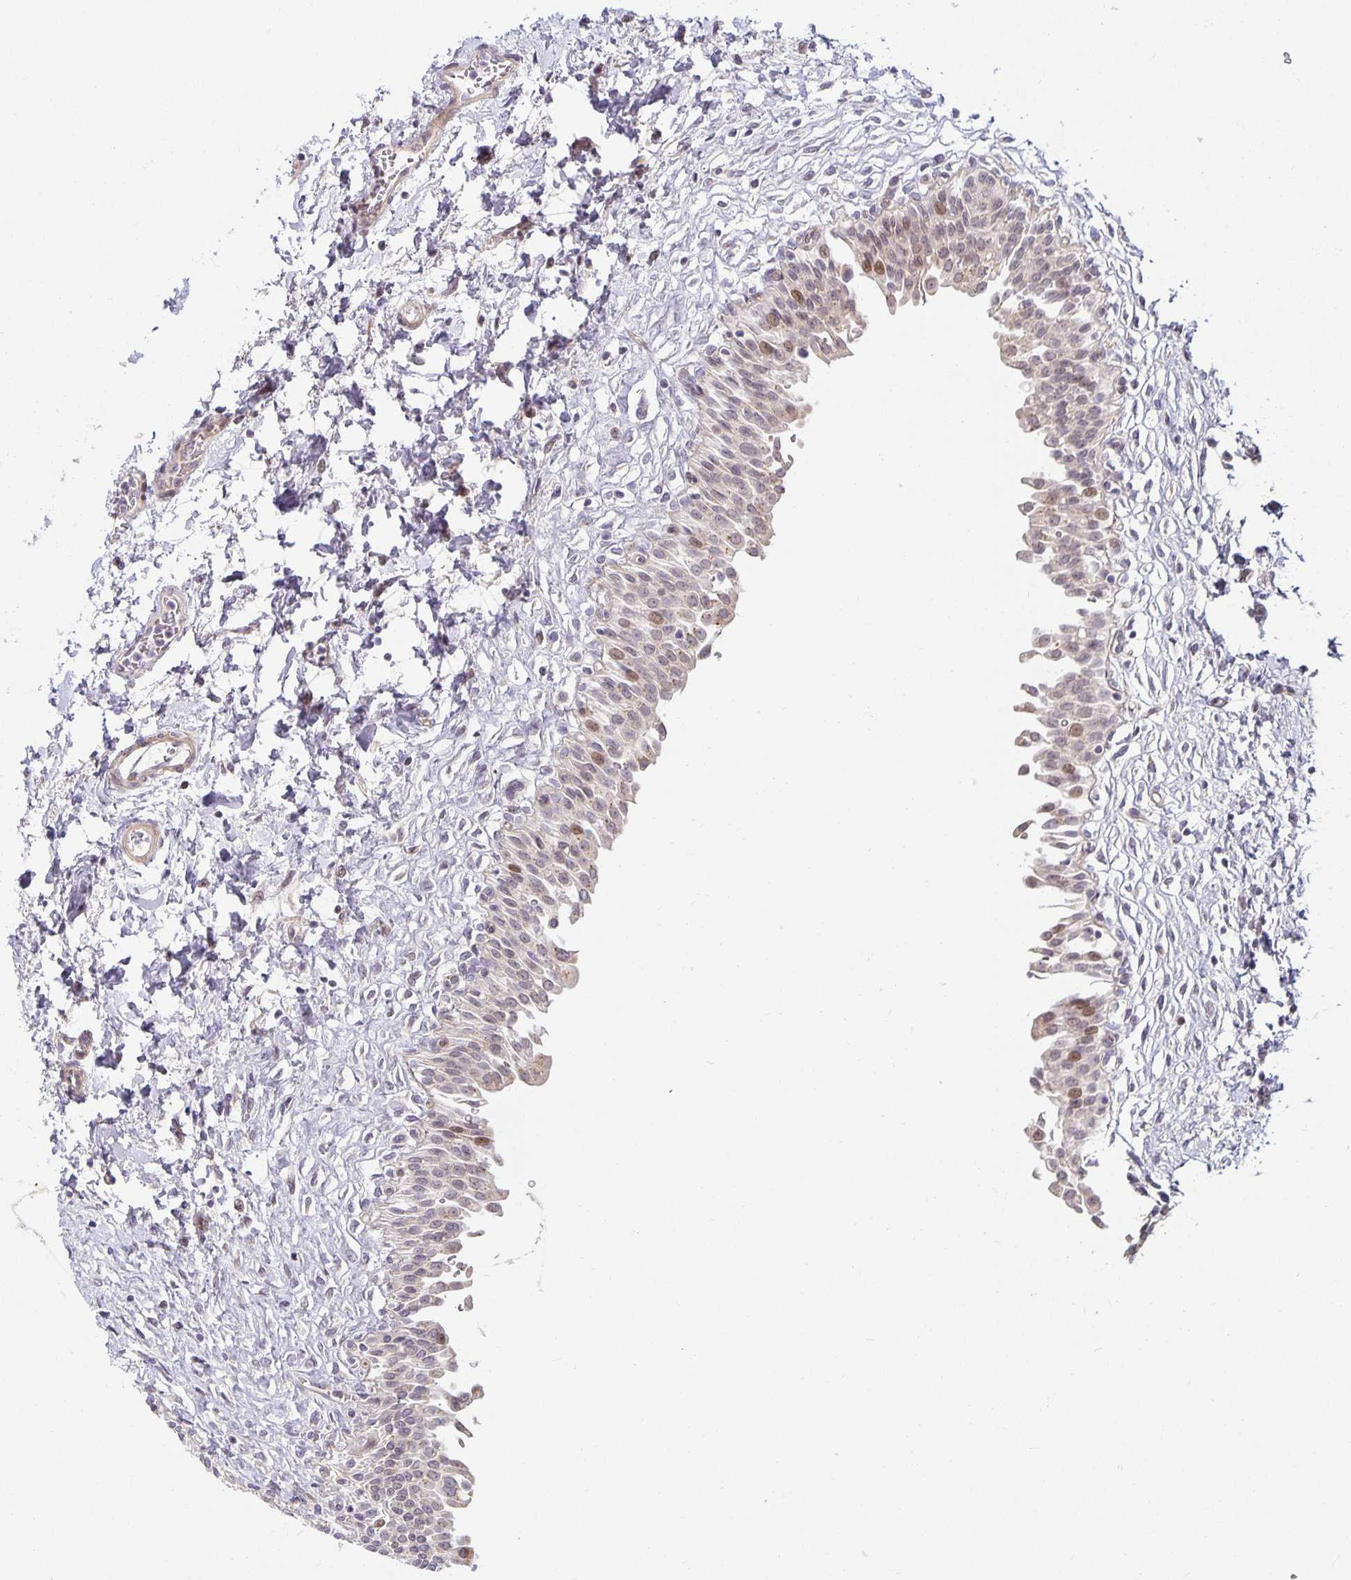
{"staining": {"intensity": "moderate", "quantity": "25%-75%", "location": "nuclear"}, "tissue": "urinary bladder", "cell_type": "Urothelial cells", "image_type": "normal", "snomed": [{"axis": "morphology", "description": "Normal tissue, NOS"}, {"axis": "topography", "description": "Urinary bladder"}], "caption": "The image shows staining of normal urinary bladder, revealing moderate nuclear protein positivity (brown color) within urothelial cells.", "gene": "EHF", "patient": {"sex": "male", "age": 37}}